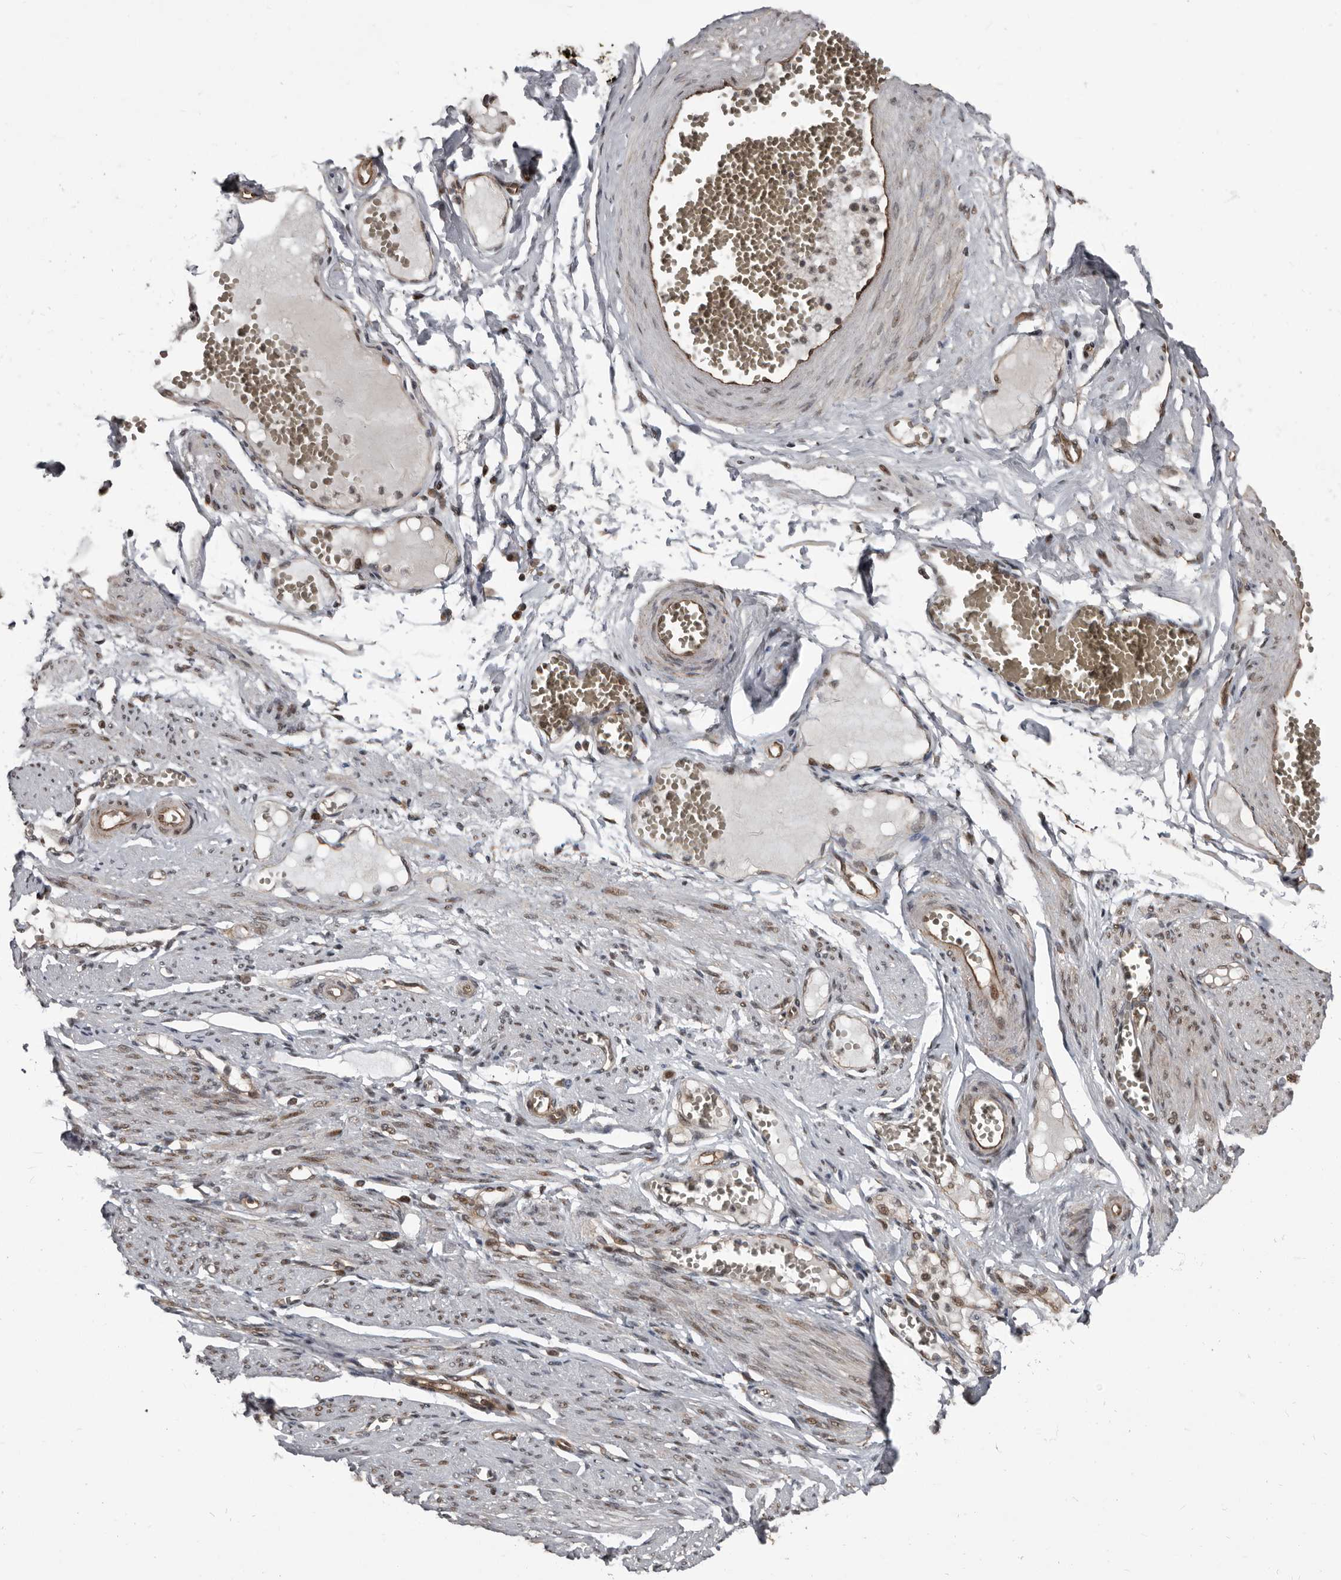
{"staining": {"intensity": "moderate", "quantity": ">75%", "location": "cytoplasmic/membranous,nuclear"}, "tissue": "adipose tissue", "cell_type": "Adipocytes", "image_type": "normal", "snomed": [{"axis": "morphology", "description": "Normal tissue, NOS"}, {"axis": "topography", "description": "Smooth muscle"}, {"axis": "topography", "description": "Peripheral nerve tissue"}], "caption": "Immunohistochemistry of normal human adipose tissue exhibits medium levels of moderate cytoplasmic/membranous,nuclear staining in about >75% of adipocytes.", "gene": "CHD1L", "patient": {"sex": "female", "age": 39}}